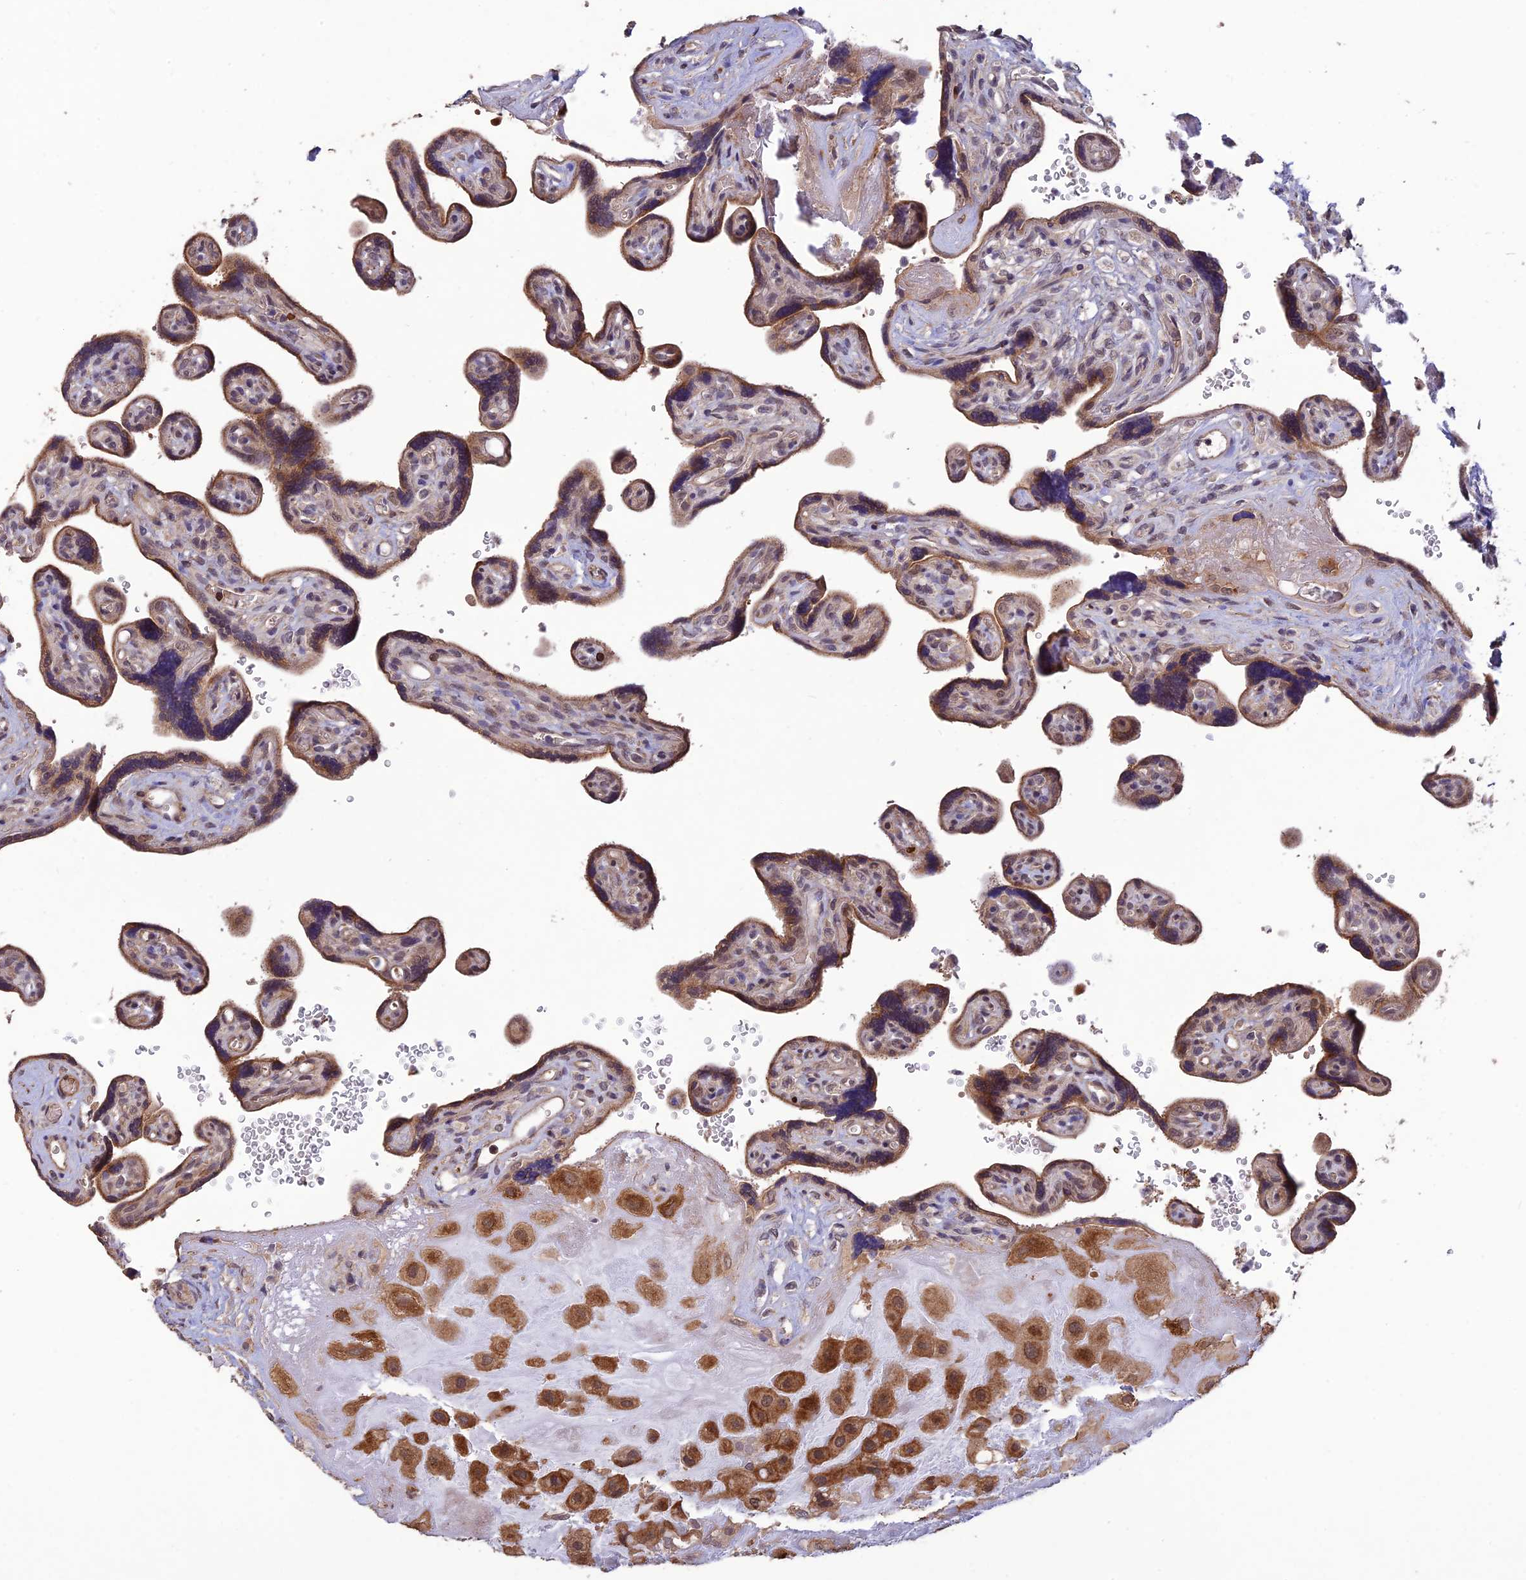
{"staining": {"intensity": "strong", "quantity": ">75%", "location": "cytoplasmic/membranous"}, "tissue": "placenta", "cell_type": "Decidual cells", "image_type": "normal", "snomed": [{"axis": "morphology", "description": "Normal tissue, NOS"}, {"axis": "topography", "description": "Placenta"}], "caption": "Immunohistochemical staining of unremarkable placenta reveals >75% levels of strong cytoplasmic/membranous protein positivity in approximately >75% of decidual cells. Using DAB (brown) and hematoxylin (blue) stains, captured at high magnification using brightfield microscopy.", "gene": "PAGR1", "patient": {"sex": "female", "age": 39}}